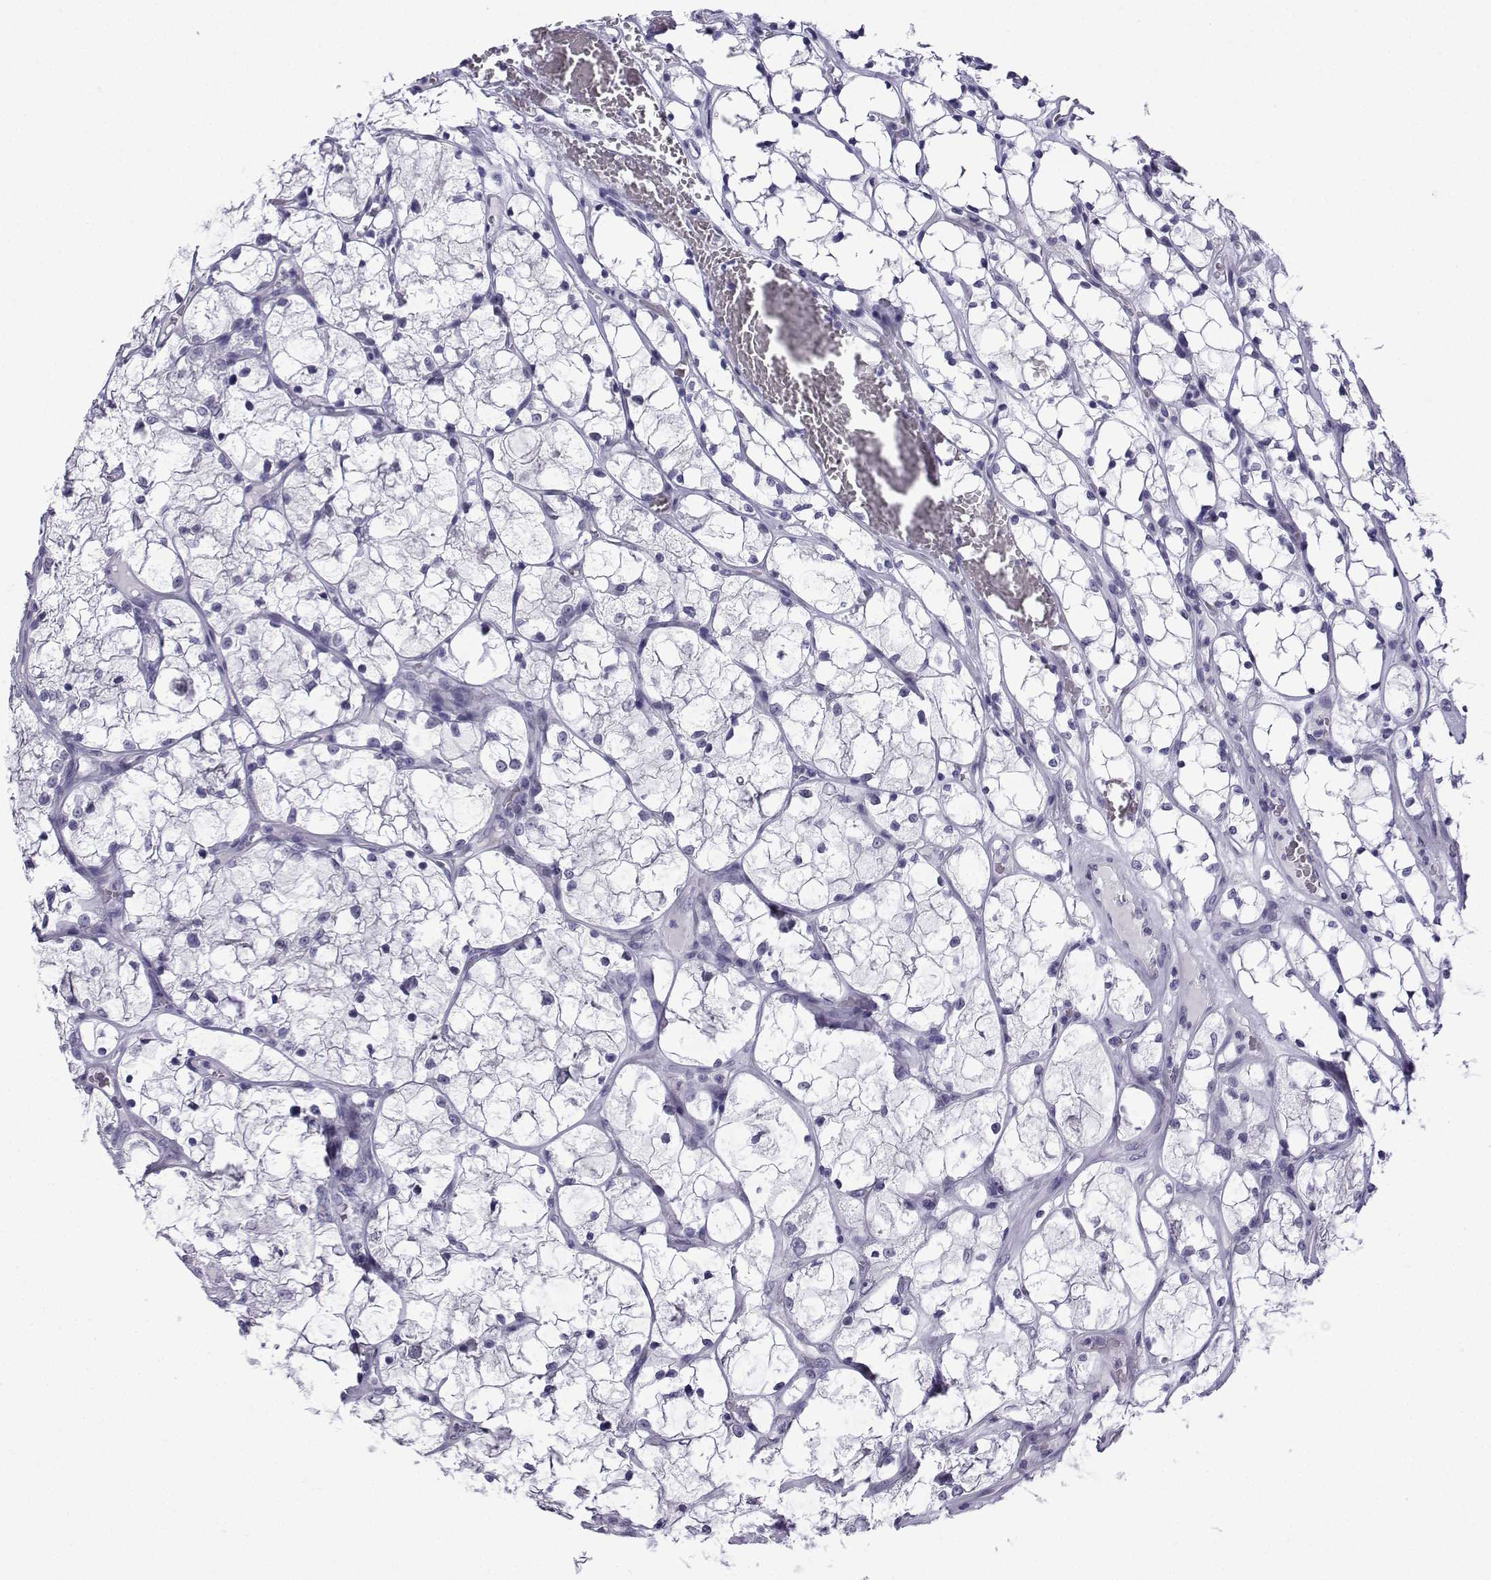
{"staining": {"intensity": "negative", "quantity": "none", "location": "none"}, "tissue": "renal cancer", "cell_type": "Tumor cells", "image_type": "cancer", "snomed": [{"axis": "morphology", "description": "Adenocarcinoma, NOS"}, {"axis": "topography", "description": "Kidney"}], "caption": "Tumor cells are negative for protein expression in human renal adenocarcinoma.", "gene": "MRGBP", "patient": {"sex": "female", "age": 69}}